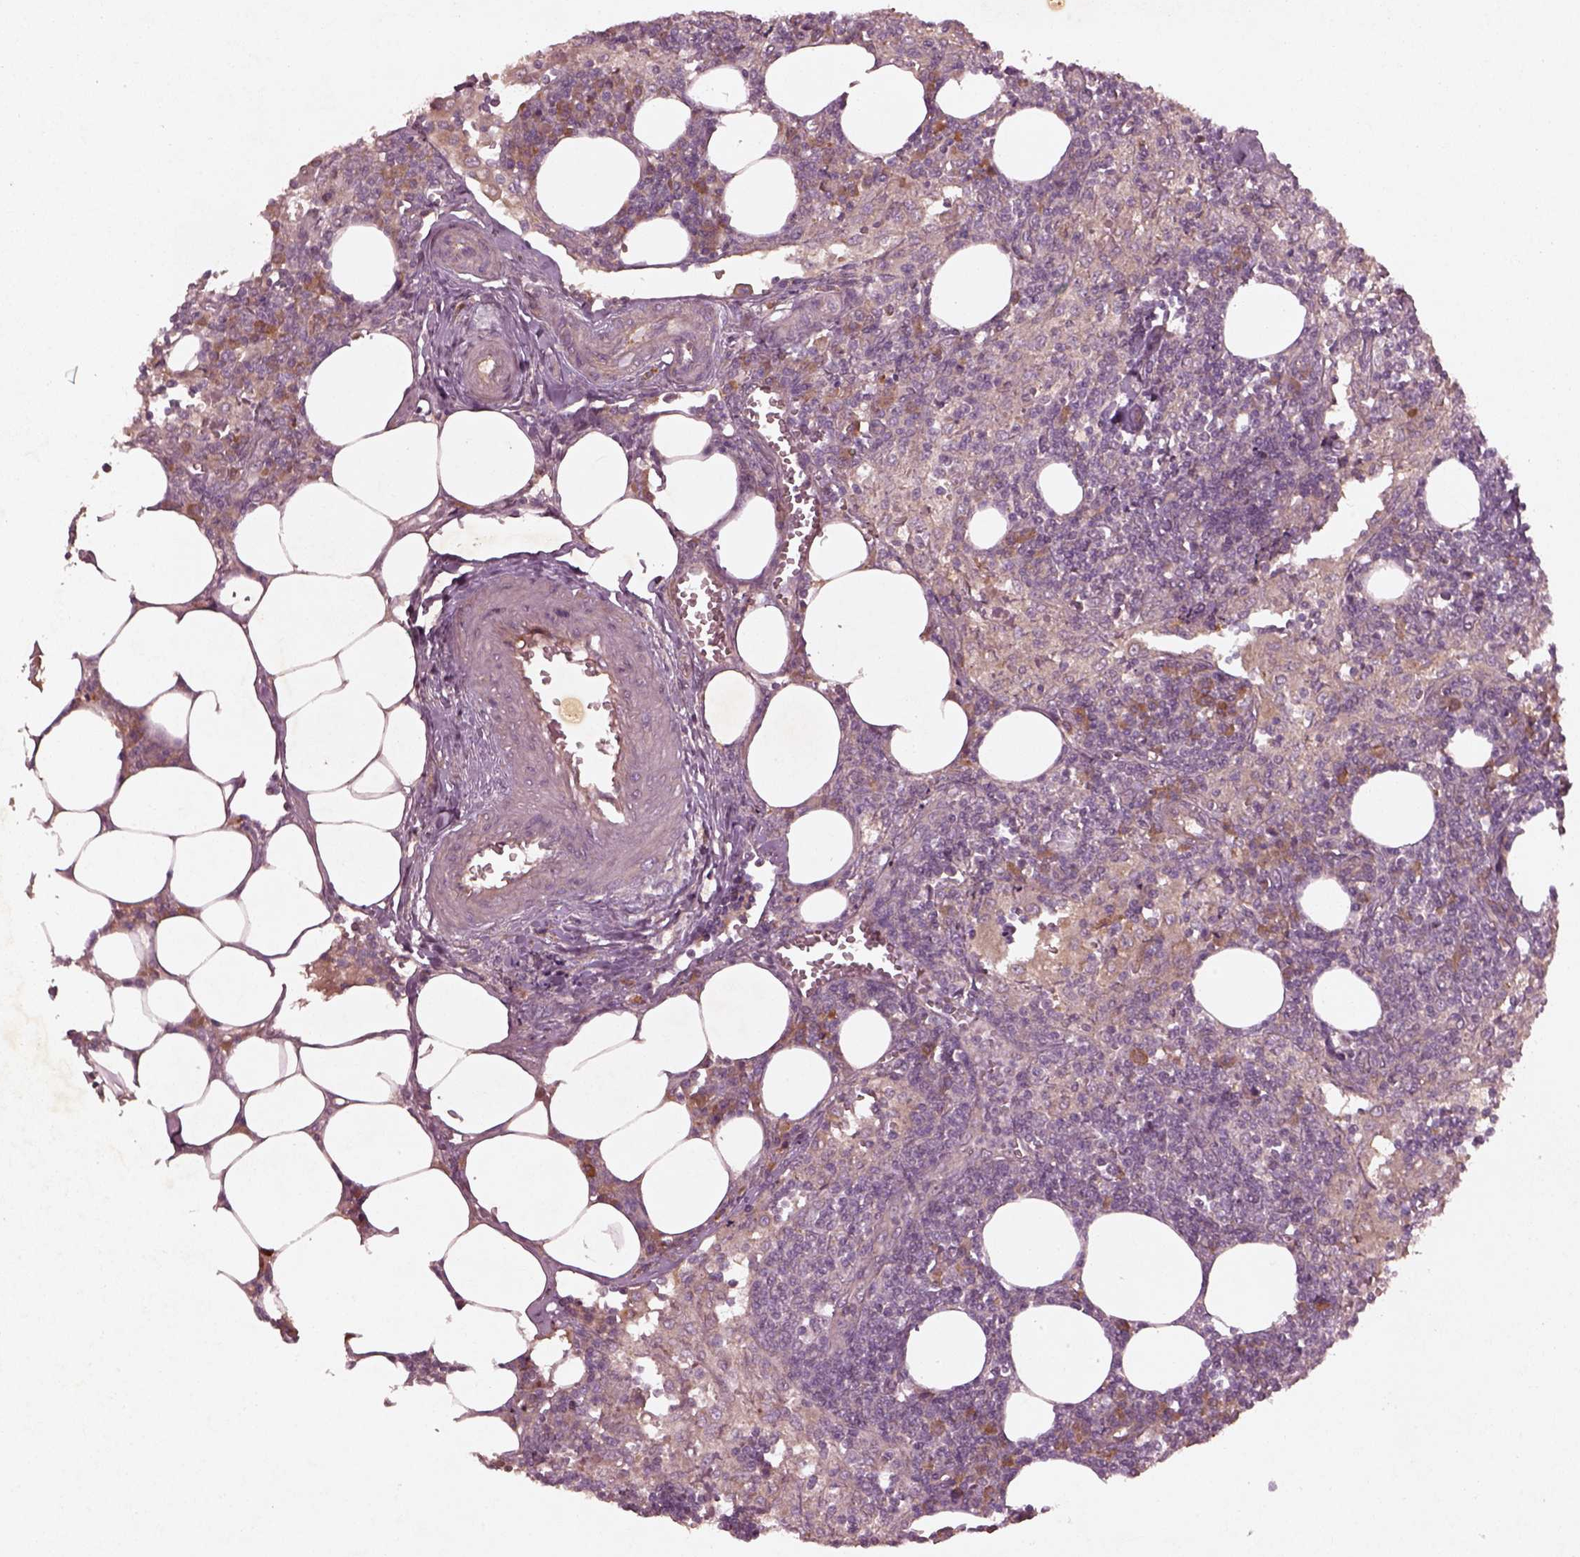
{"staining": {"intensity": "moderate", "quantity": ">75%", "location": "cytoplasmic/membranous"}, "tissue": "lymph node", "cell_type": "Germinal center cells", "image_type": "normal", "snomed": [{"axis": "morphology", "description": "Normal tissue, NOS"}, {"axis": "topography", "description": "Lymph node"}], "caption": "Immunohistochemical staining of benign lymph node shows medium levels of moderate cytoplasmic/membranous expression in approximately >75% of germinal center cells.", "gene": "FAM234A", "patient": {"sex": "male", "age": 55}}